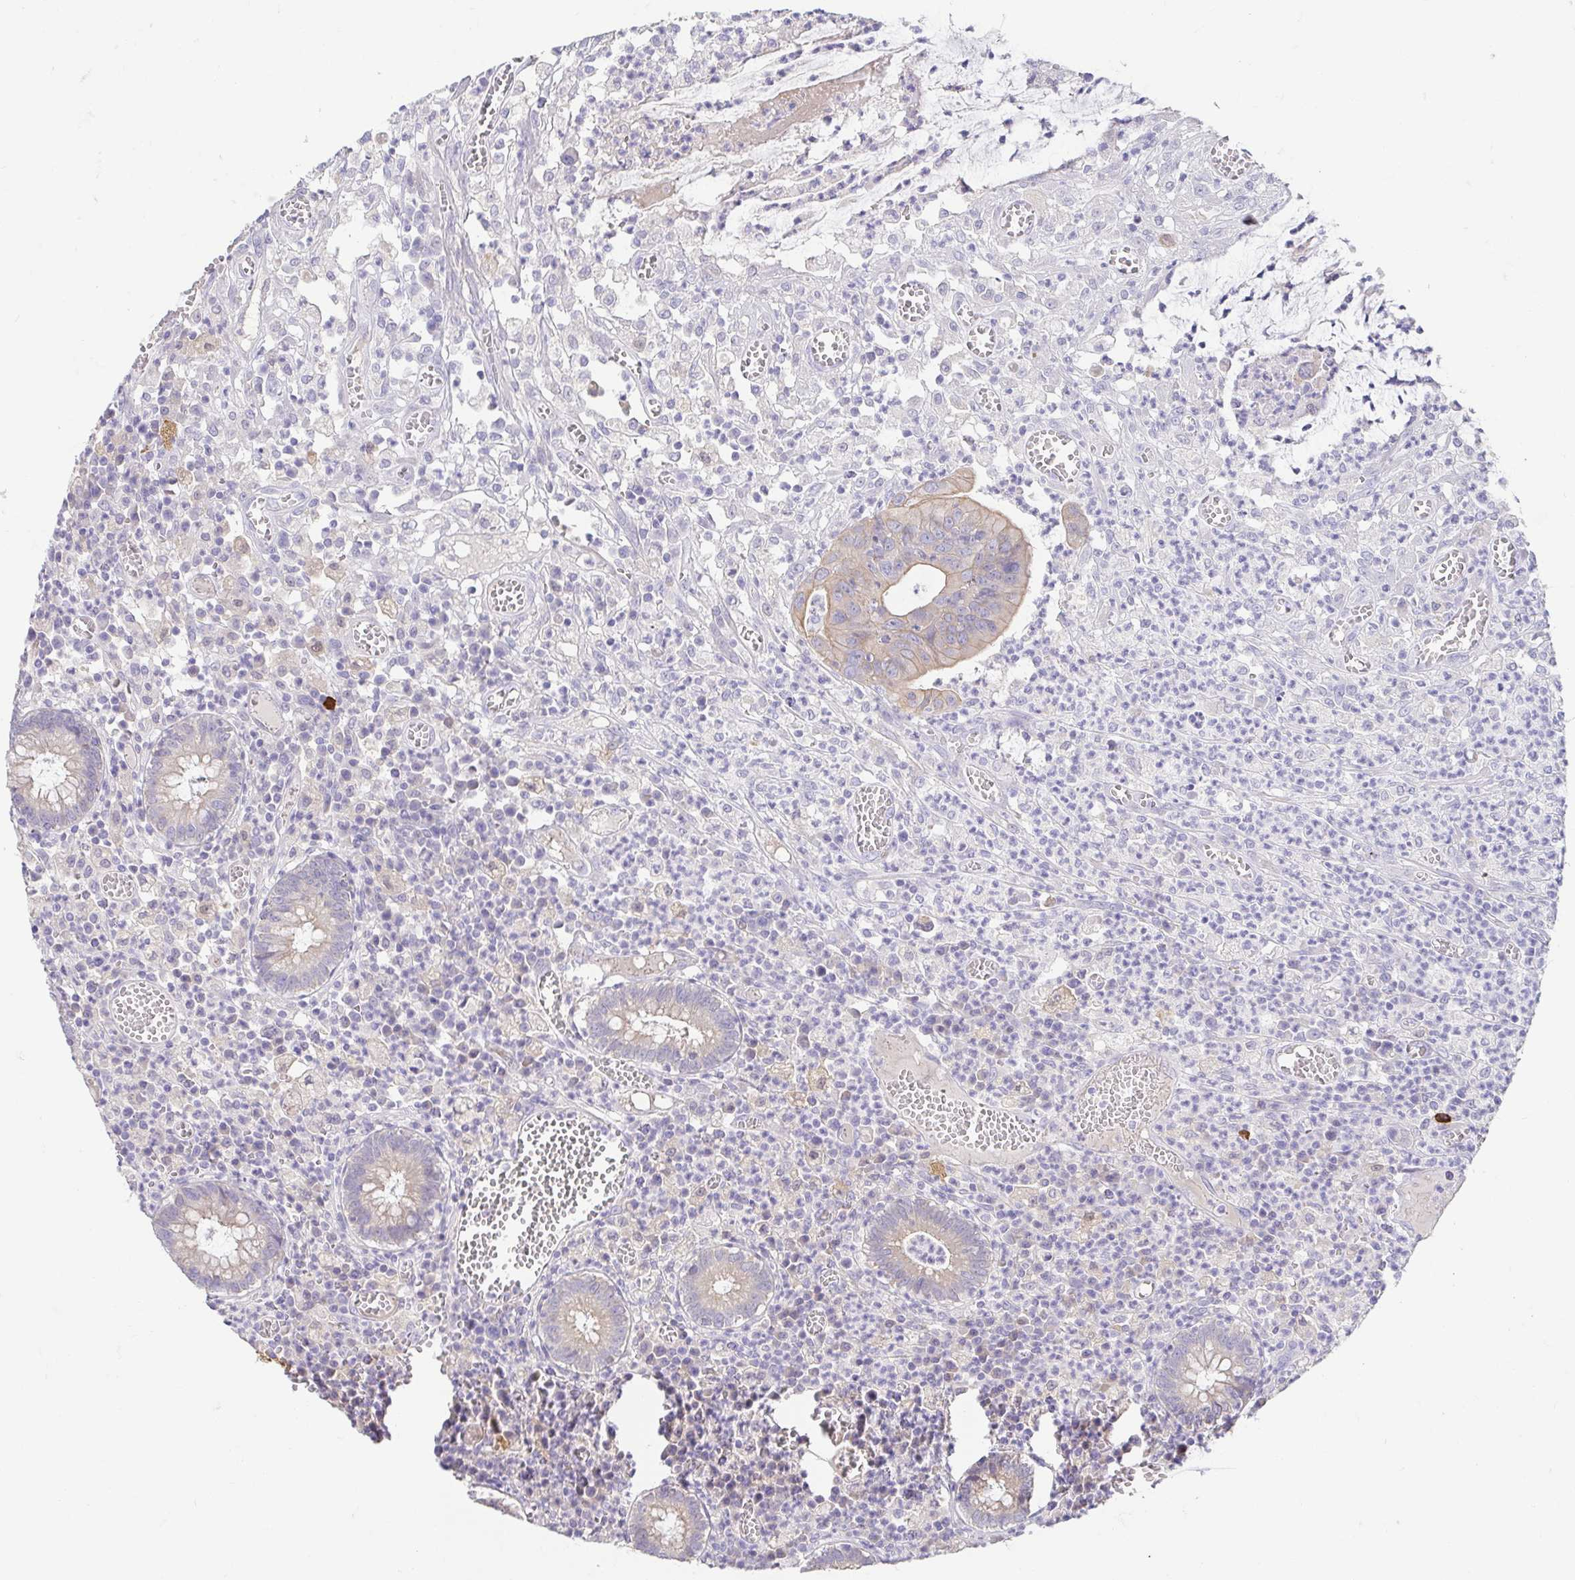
{"staining": {"intensity": "weak", "quantity": "<25%", "location": "cytoplasmic/membranous"}, "tissue": "colorectal cancer", "cell_type": "Tumor cells", "image_type": "cancer", "snomed": [{"axis": "morphology", "description": "Normal tissue, NOS"}, {"axis": "morphology", "description": "Adenocarcinoma, NOS"}, {"axis": "topography", "description": "Colon"}], "caption": "Immunohistochemical staining of human adenocarcinoma (colorectal) reveals no significant positivity in tumor cells.", "gene": "FABP3", "patient": {"sex": "male", "age": 65}}